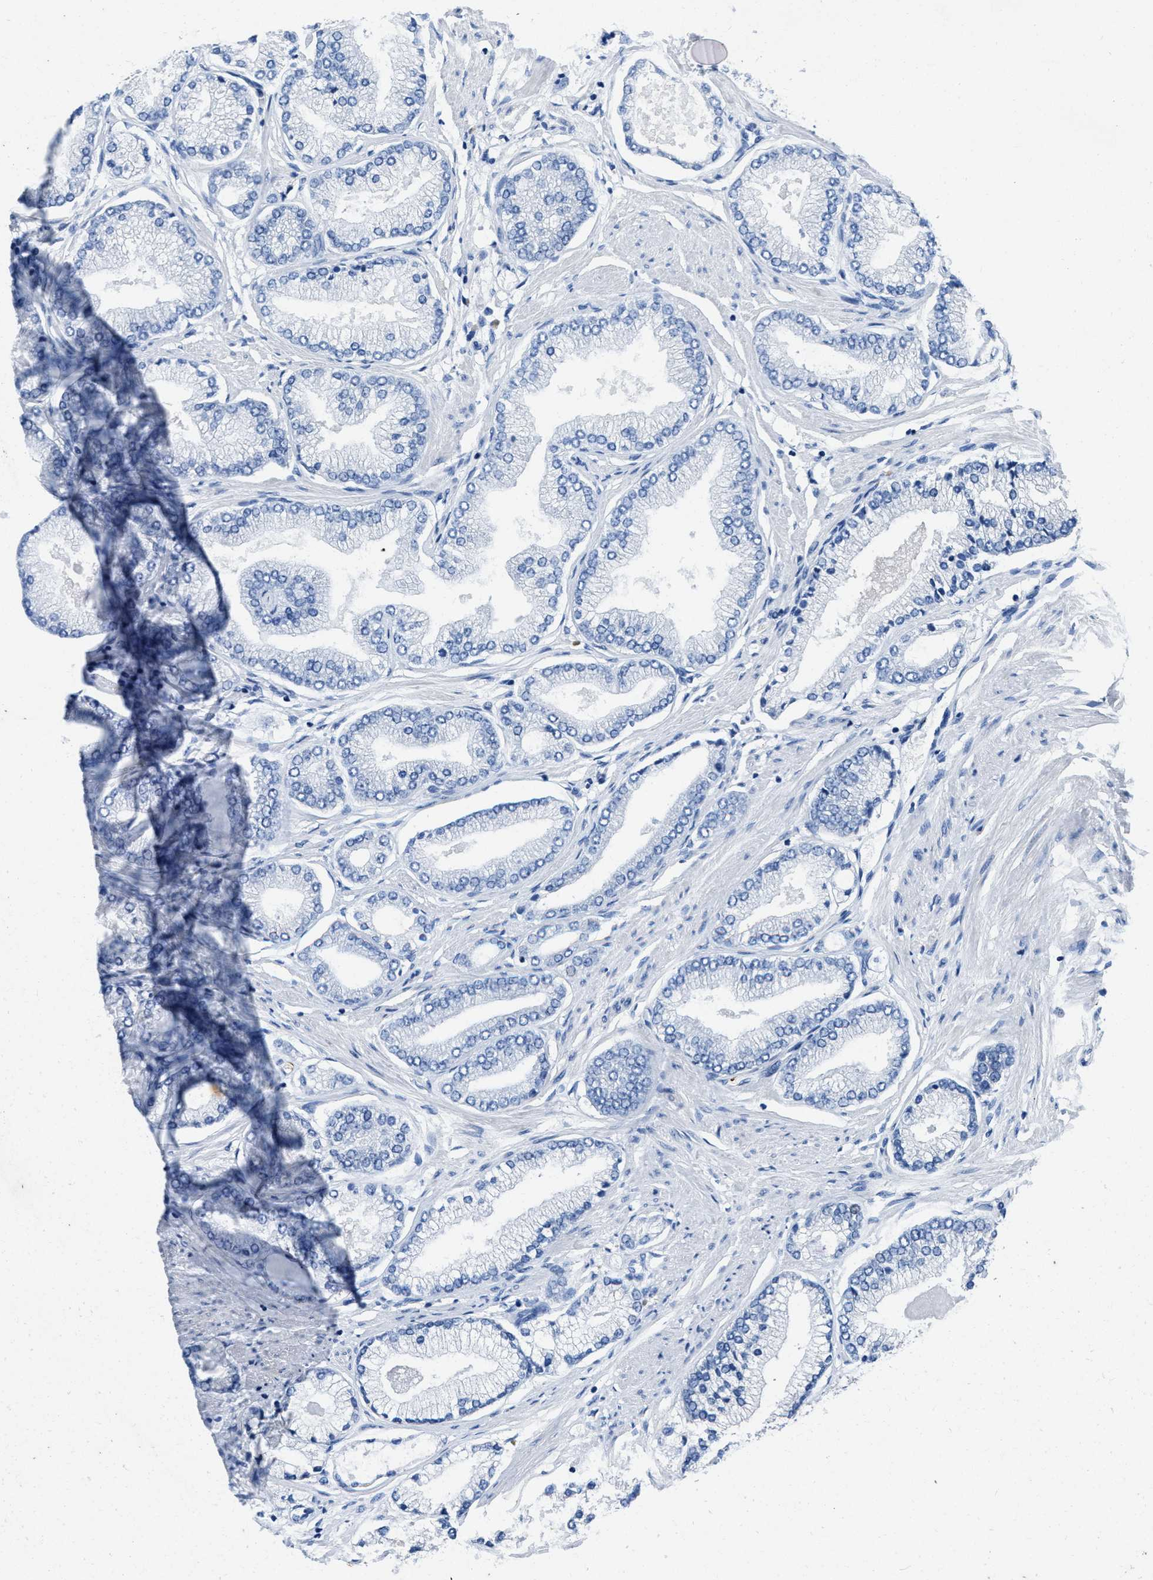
{"staining": {"intensity": "negative", "quantity": "none", "location": "none"}, "tissue": "prostate cancer", "cell_type": "Tumor cells", "image_type": "cancer", "snomed": [{"axis": "morphology", "description": "Adenocarcinoma, High grade"}, {"axis": "topography", "description": "Prostate"}], "caption": "Micrograph shows no protein staining in tumor cells of prostate adenocarcinoma (high-grade) tissue. (Immunohistochemistry, brightfield microscopy, high magnification).", "gene": "ITGA2B", "patient": {"sex": "male", "age": 61}}